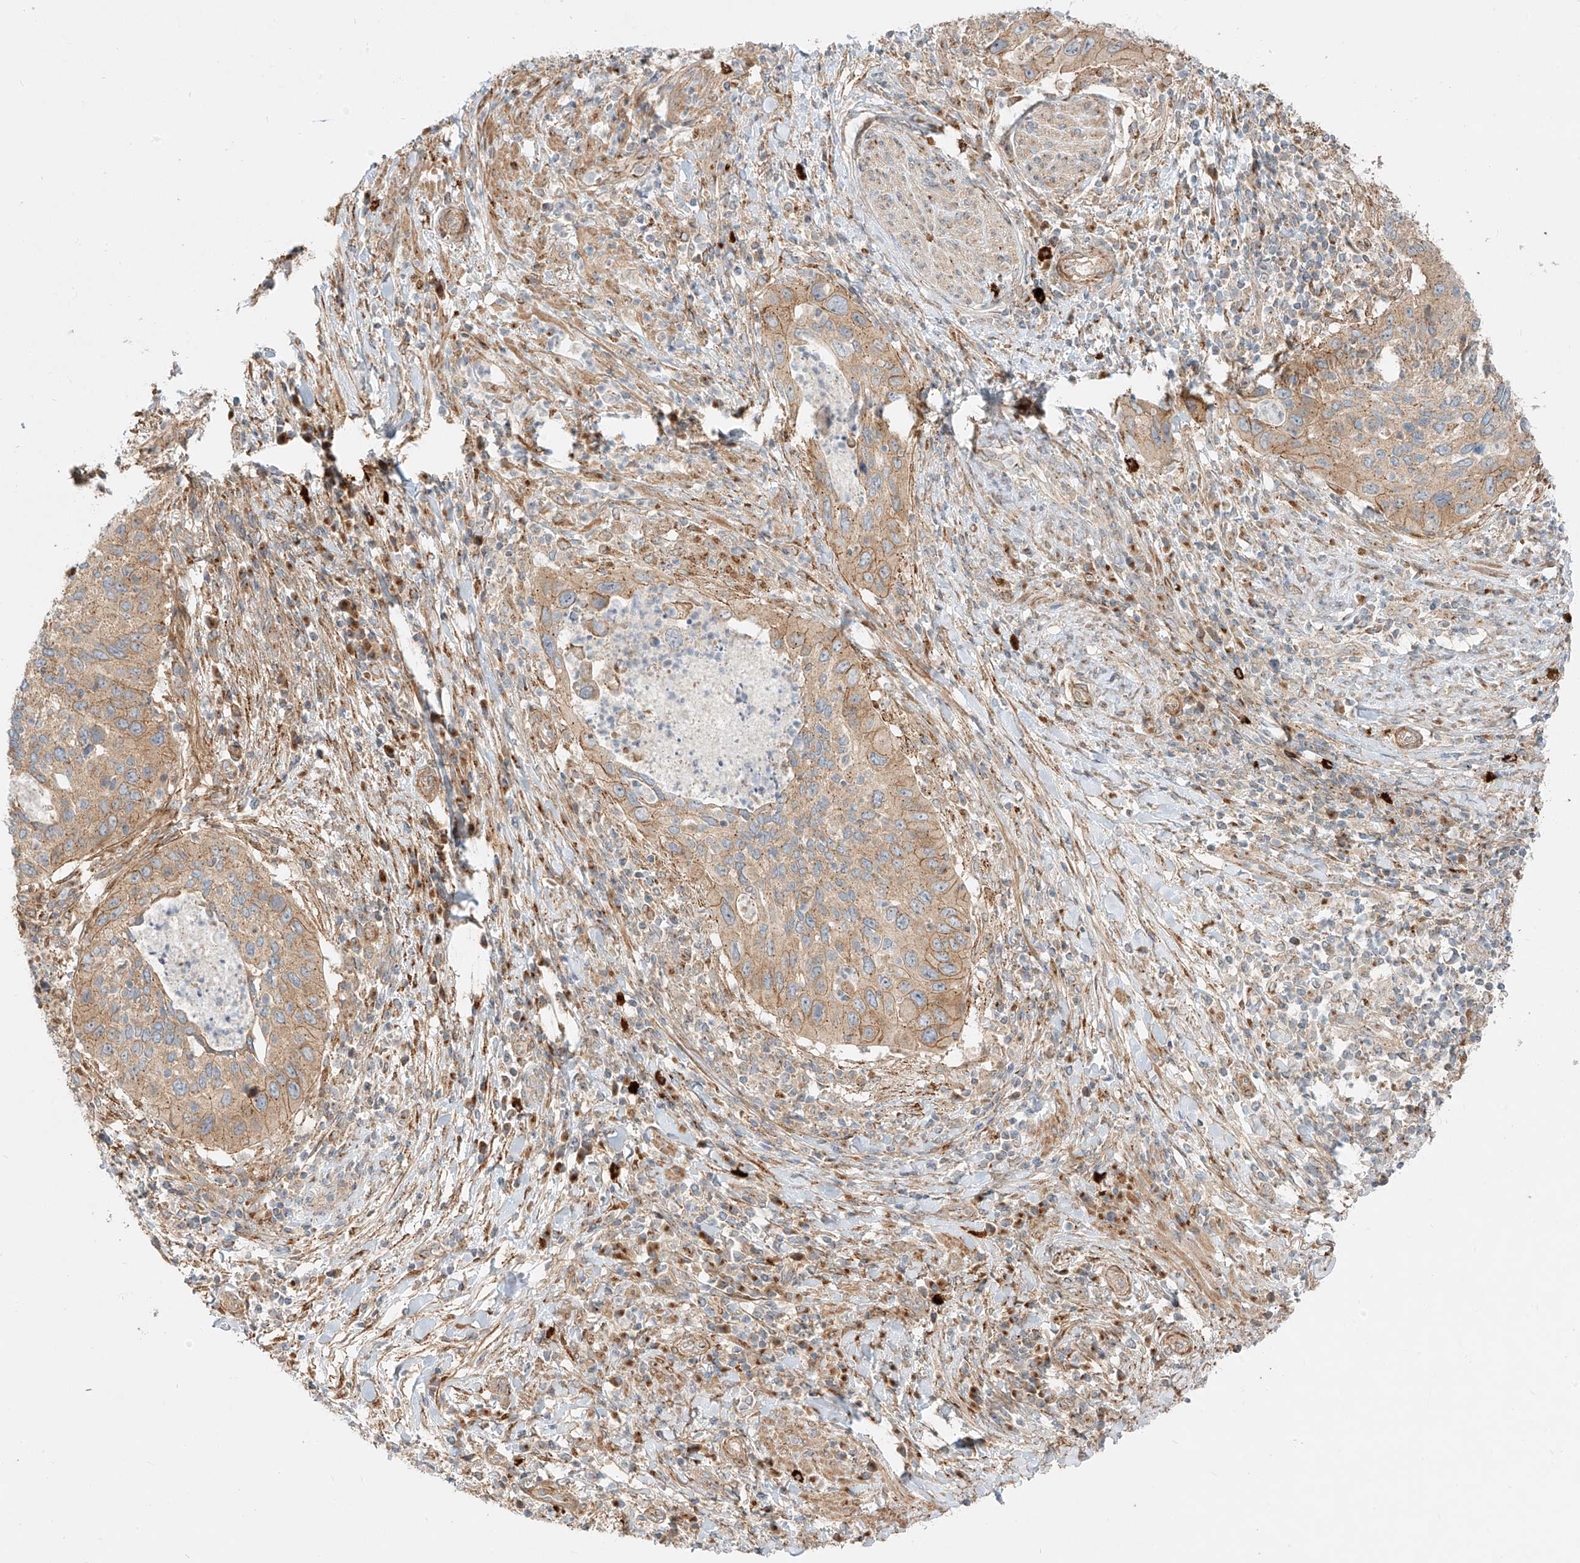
{"staining": {"intensity": "weak", "quantity": ">75%", "location": "cytoplasmic/membranous"}, "tissue": "cervical cancer", "cell_type": "Tumor cells", "image_type": "cancer", "snomed": [{"axis": "morphology", "description": "Squamous cell carcinoma, NOS"}, {"axis": "topography", "description": "Cervix"}], "caption": "Protein expression analysis of cervical cancer demonstrates weak cytoplasmic/membranous staining in about >75% of tumor cells.", "gene": "ZNF287", "patient": {"sex": "female", "age": 38}}